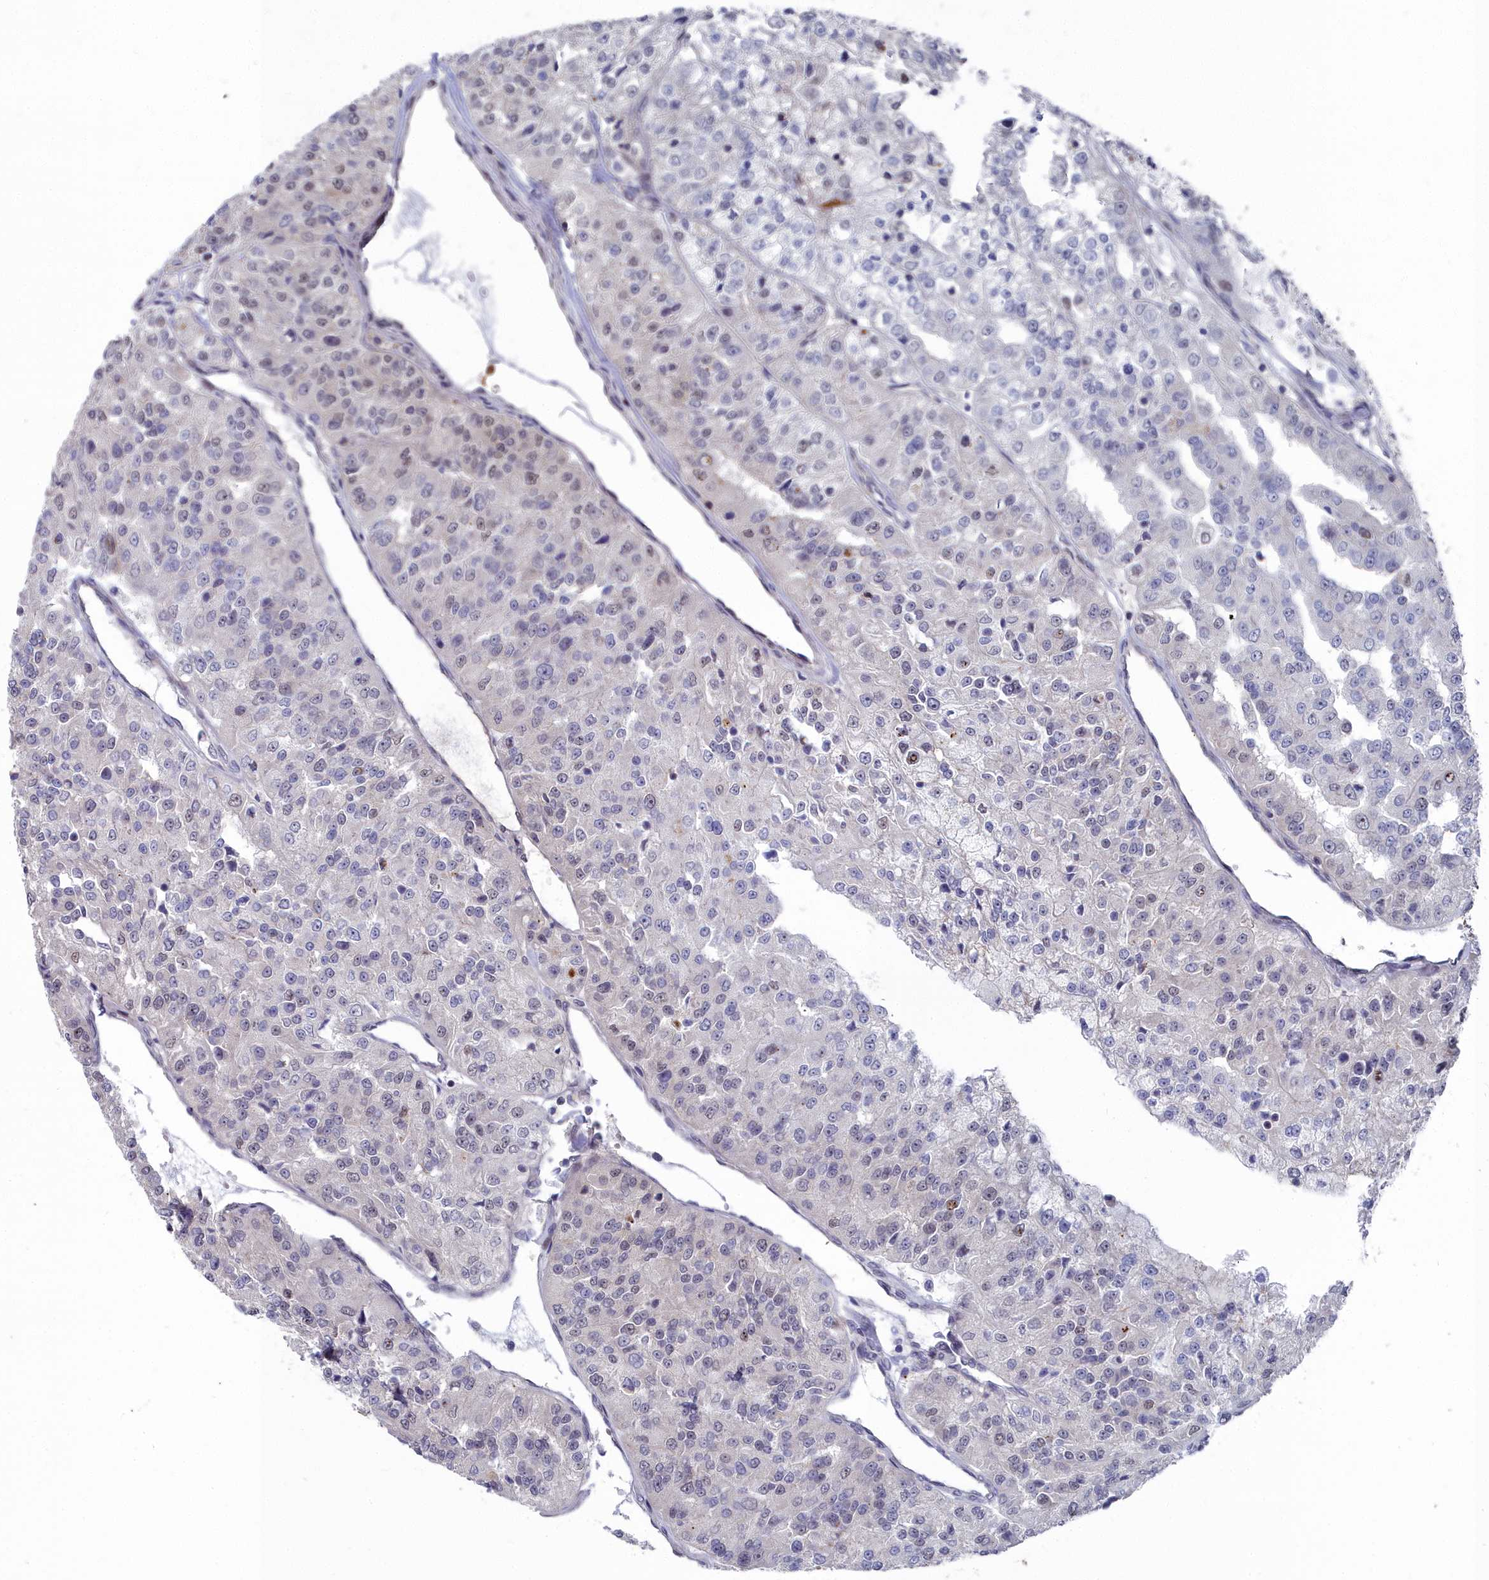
{"staining": {"intensity": "moderate", "quantity": "<25%", "location": "nuclear"}, "tissue": "renal cancer", "cell_type": "Tumor cells", "image_type": "cancer", "snomed": [{"axis": "morphology", "description": "Adenocarcinoma, NOS"}, {"axis": "topography", "description": "Kidney"}], "caption": "Protein positivity by IHC shows moderate nuclear expression in about <25% of tumor cells in renal cancer. Nuclei are stained in blue.", "gene": "RPS27A", "patient": {"sex": "female", "age": 63}}